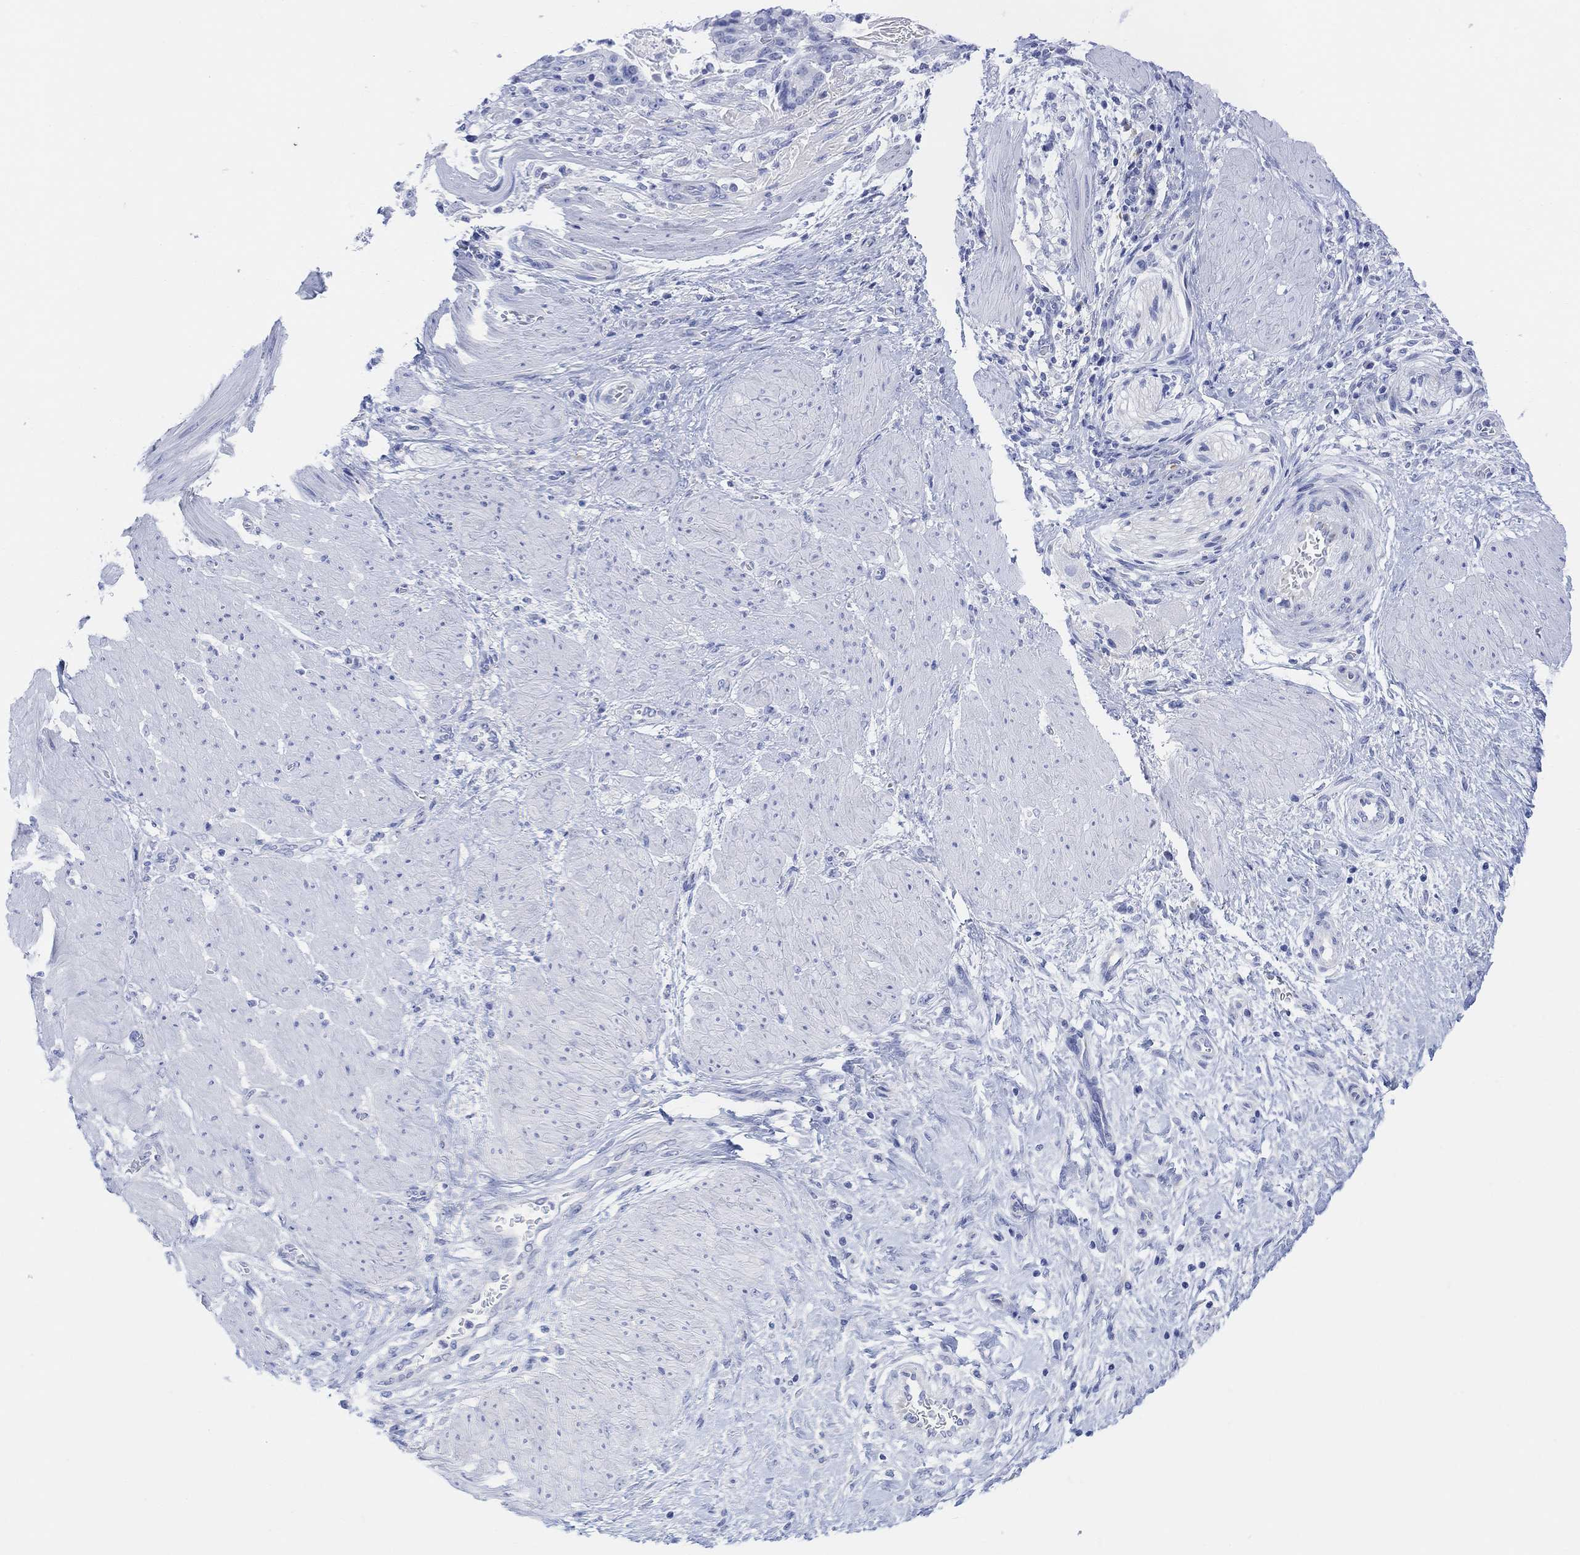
{"staining": {"intensity": "negative", "quantity": "none", "location": "none"}, "tissue": "stomach cancer", "cell_type": "Tumor cells", "image_type": "cancer", "snomed": [{"axis": "morphology", "description": "Adenocarcinoma, NOS"}, {"axis": "topography", "description": "Stomach"}], "caption": "This micrograph is of stomach adenocarcinoma stained with immunohistochemistry (IHC) to label a protein in brown with the nuclei are counter-stained blue. There is no positivity in tumor cells. (Stains: DAB (3,3'-diaminobenzidine) immunohistochemistry (IHC) with hematoxylin counter stain, Microscopy: brightfield microscopy at high magnification).", "gene": "GNG13", "patient": {"sex": "male", "age": 48}}